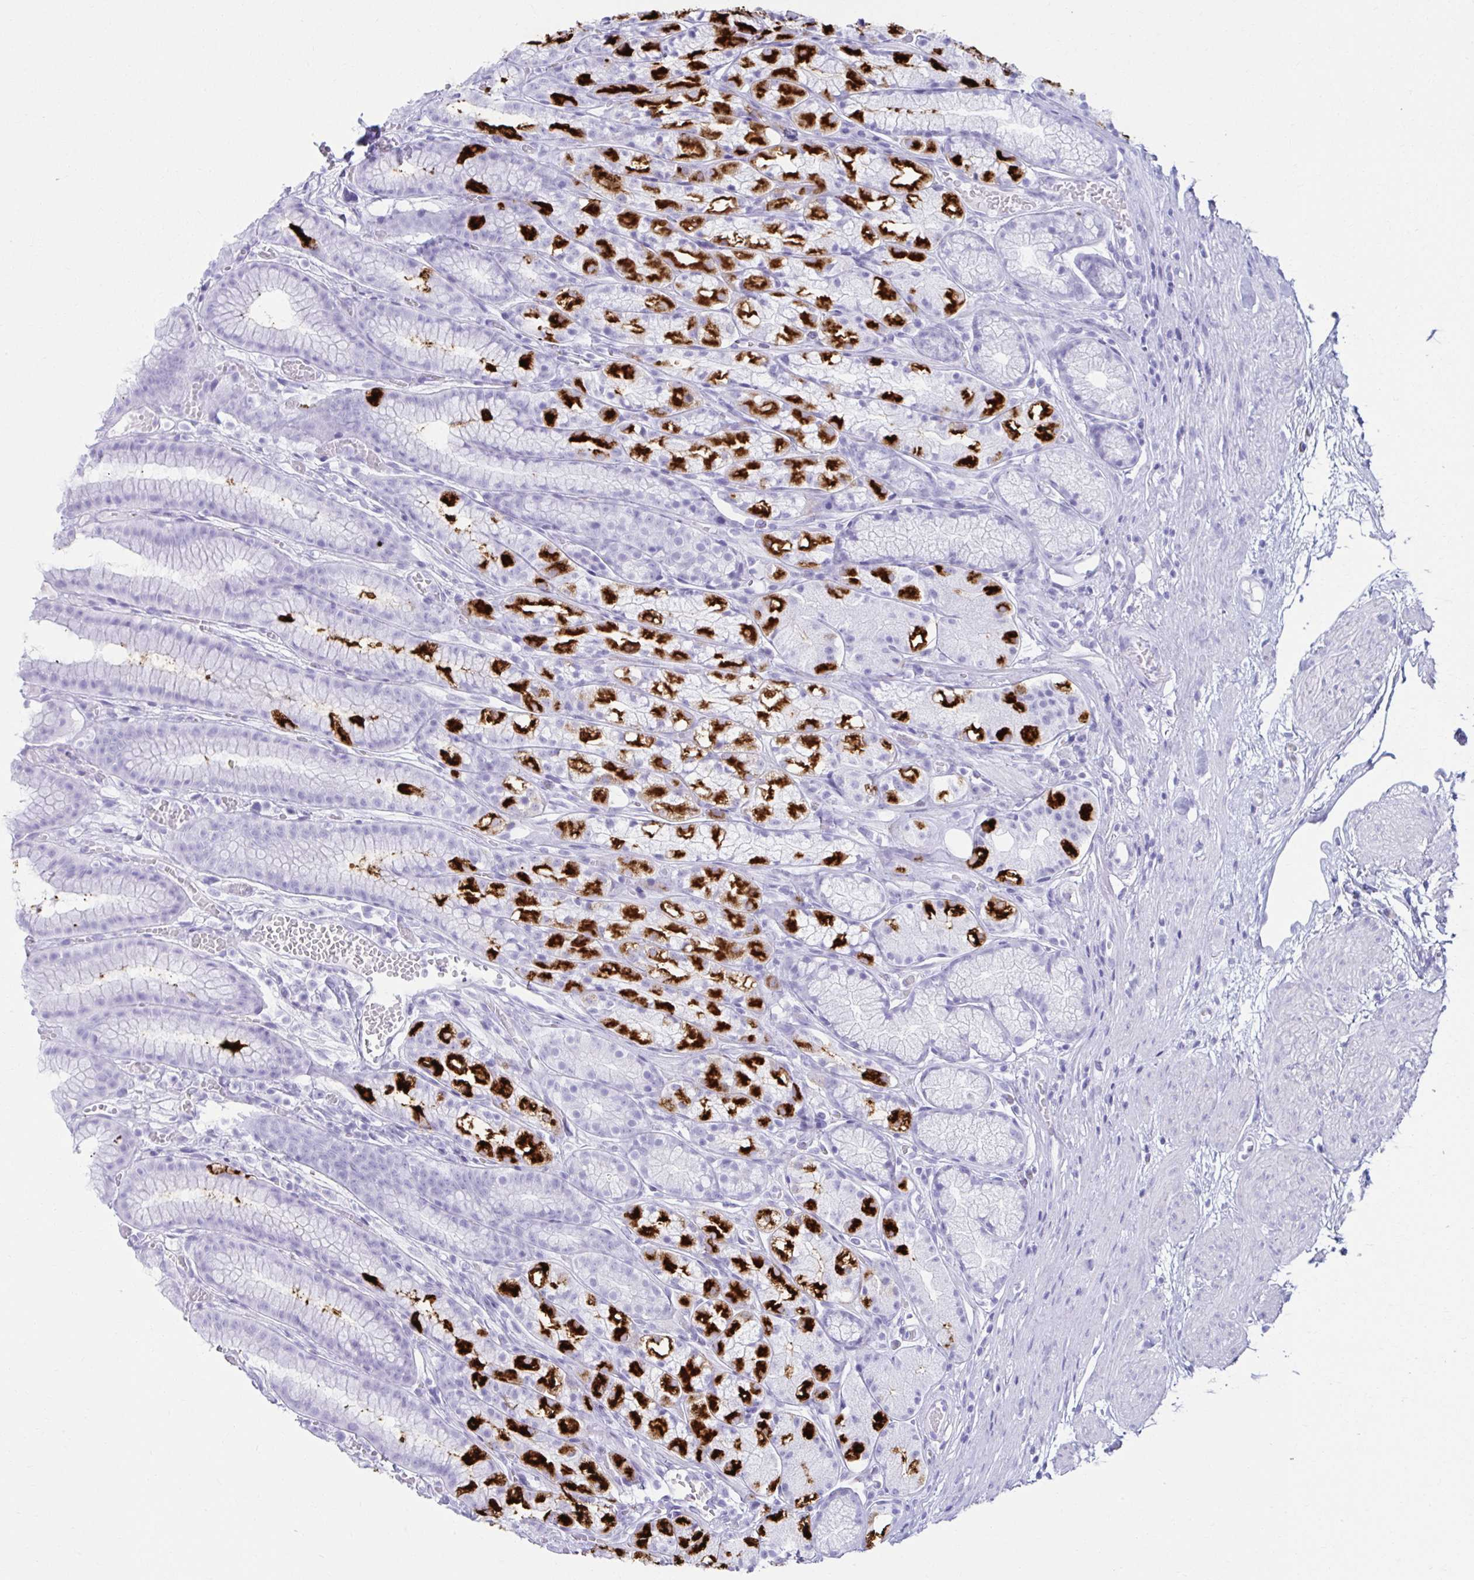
{"staining": {"intensity": "strong", "quantity": "25%-75%", "location": "cytoplasmic/membranous"}, "tissue": "stomach", "cell_type": "Glandular cells", "image_type": "normal", "snomed": [{"axis": "morphology", "description": "Normal tissue, NOS"}, {"axis": "topography", "description": "Smooth muscle"}, {"axis": "topography", "description": "Stomach"}], "caption": "An image showing strong cytoplasmic/membranous expression in approximately 25%-75% of glandular cells in normal stomach, as visualized by brown immunohistochemical staining.", "gene": "ATP4B", "patient": {"sex": "male", "age": 70}}